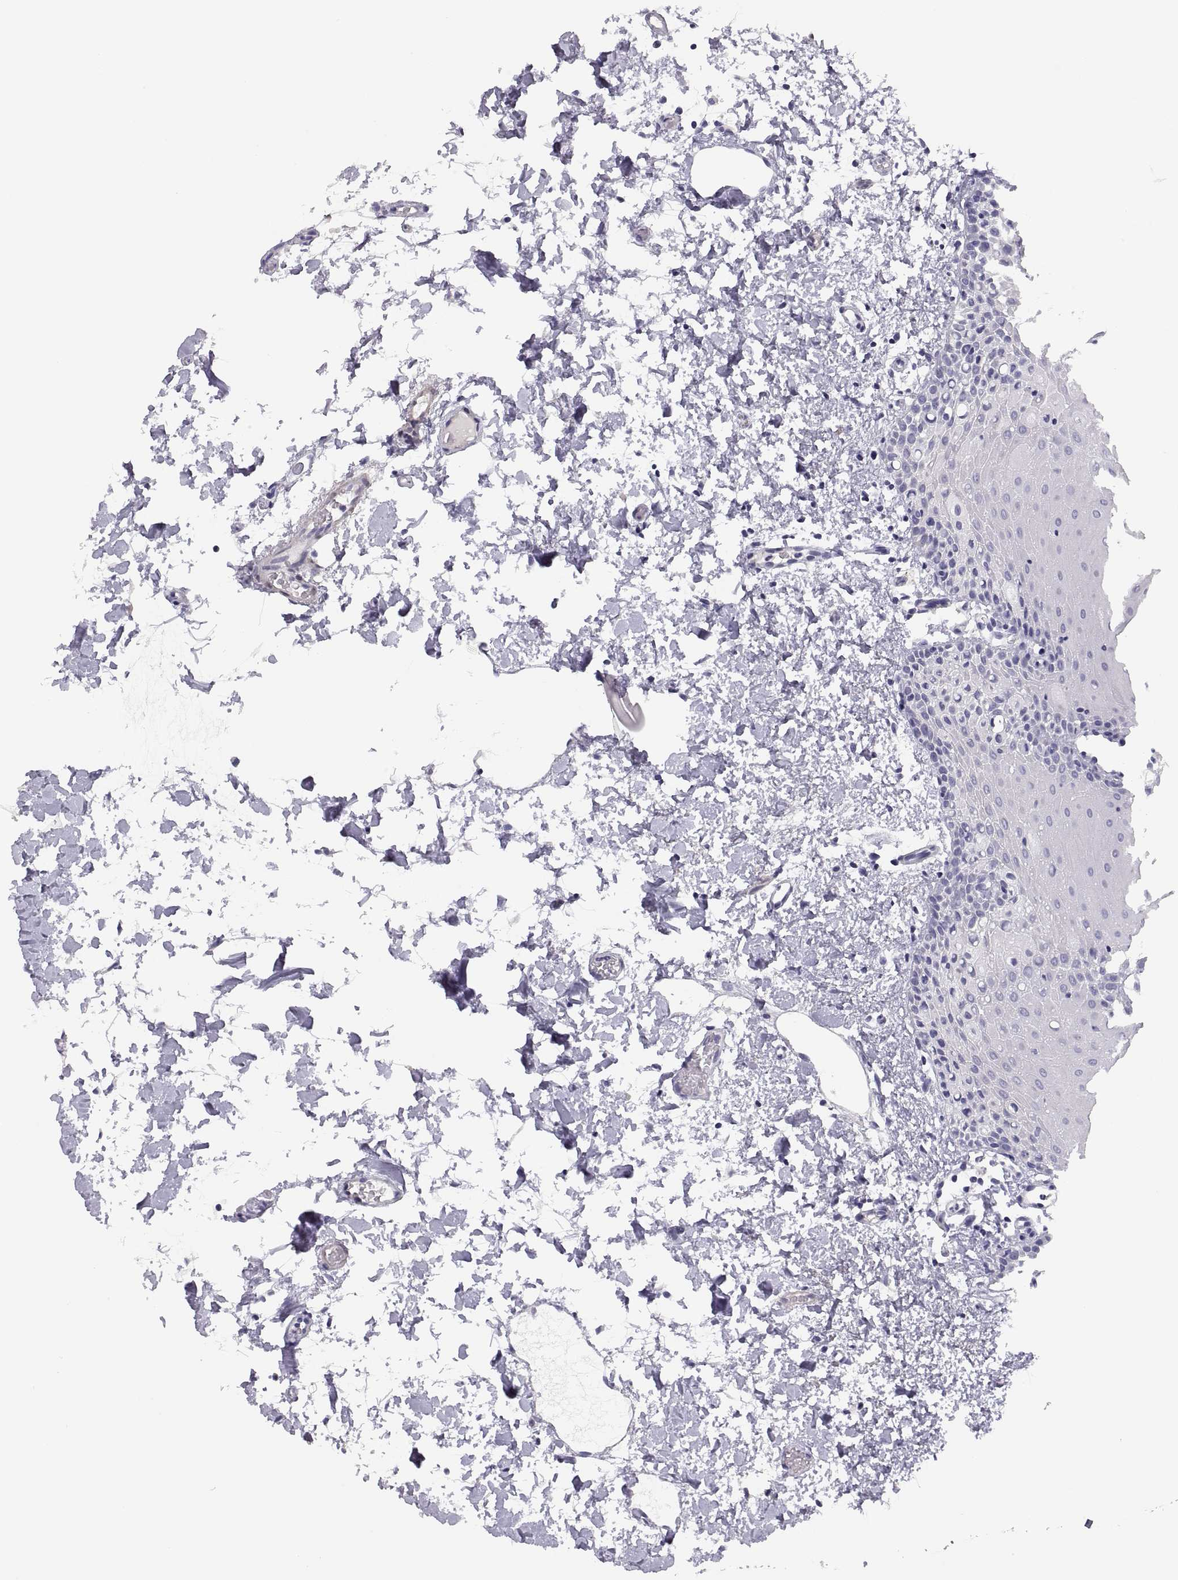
{"staining": {"intensity": "negative", "quantity": "none", "location": "none"}, "tissue": "oral mucosa", "cell_type": "Squamous epithelial cells", "image_type": "normal", "snomed": [{"axis": "morphology", "description": "Normal tissue, NOS"}, {"axis": "topography", "description": "Oral tissue"}], "caption": "An immunohistochemistry histopathology image of benign oral mucosa is shown. There is no staining in squamous epithelial cells of oral mucosa.", "gene": "STRC", "patient": {"sex": "male", "age": 81}}